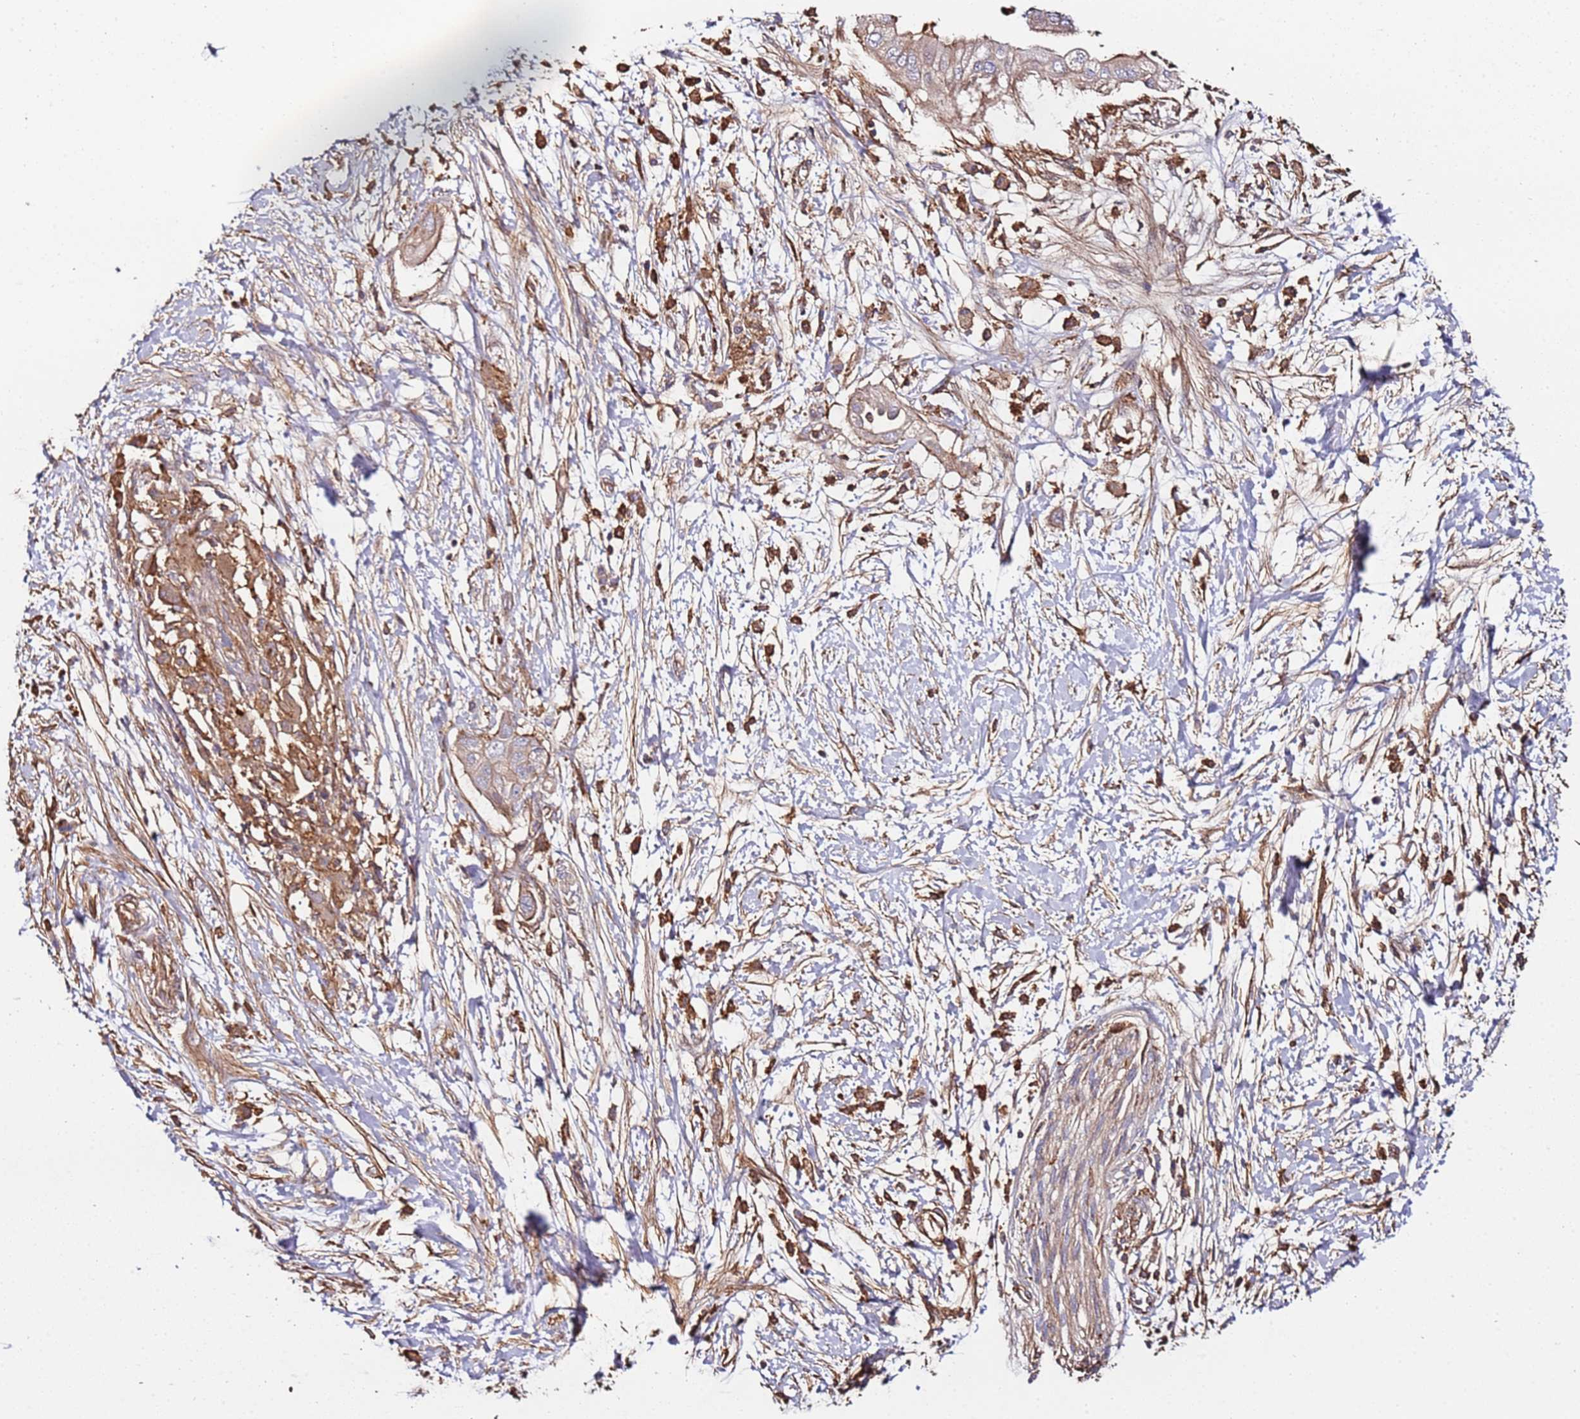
{"staining": {"intensity": "weak", "quantity": "25%-75%", "location": "cytoplasmic/membranous"}, "tissue": "pancreatic cancer", "cell_type": "Tumor cells", "image_type": "cancer", "snomed": [{"axis": "morphology", "description": "Adenocarcinoma, NOS"}, {"axis": "topography", "description": "Pancreas"}], "caption": "Protein expression by immunohistochemistry (IHC) exhibits weak cytoplasmic/membranous expression in approximately 25%-75% of tumor cells in pancreatic cancer (adenocarcinoma).", "gene": "CYP2U1", "patient": {"sex": "male", "age": 68}}